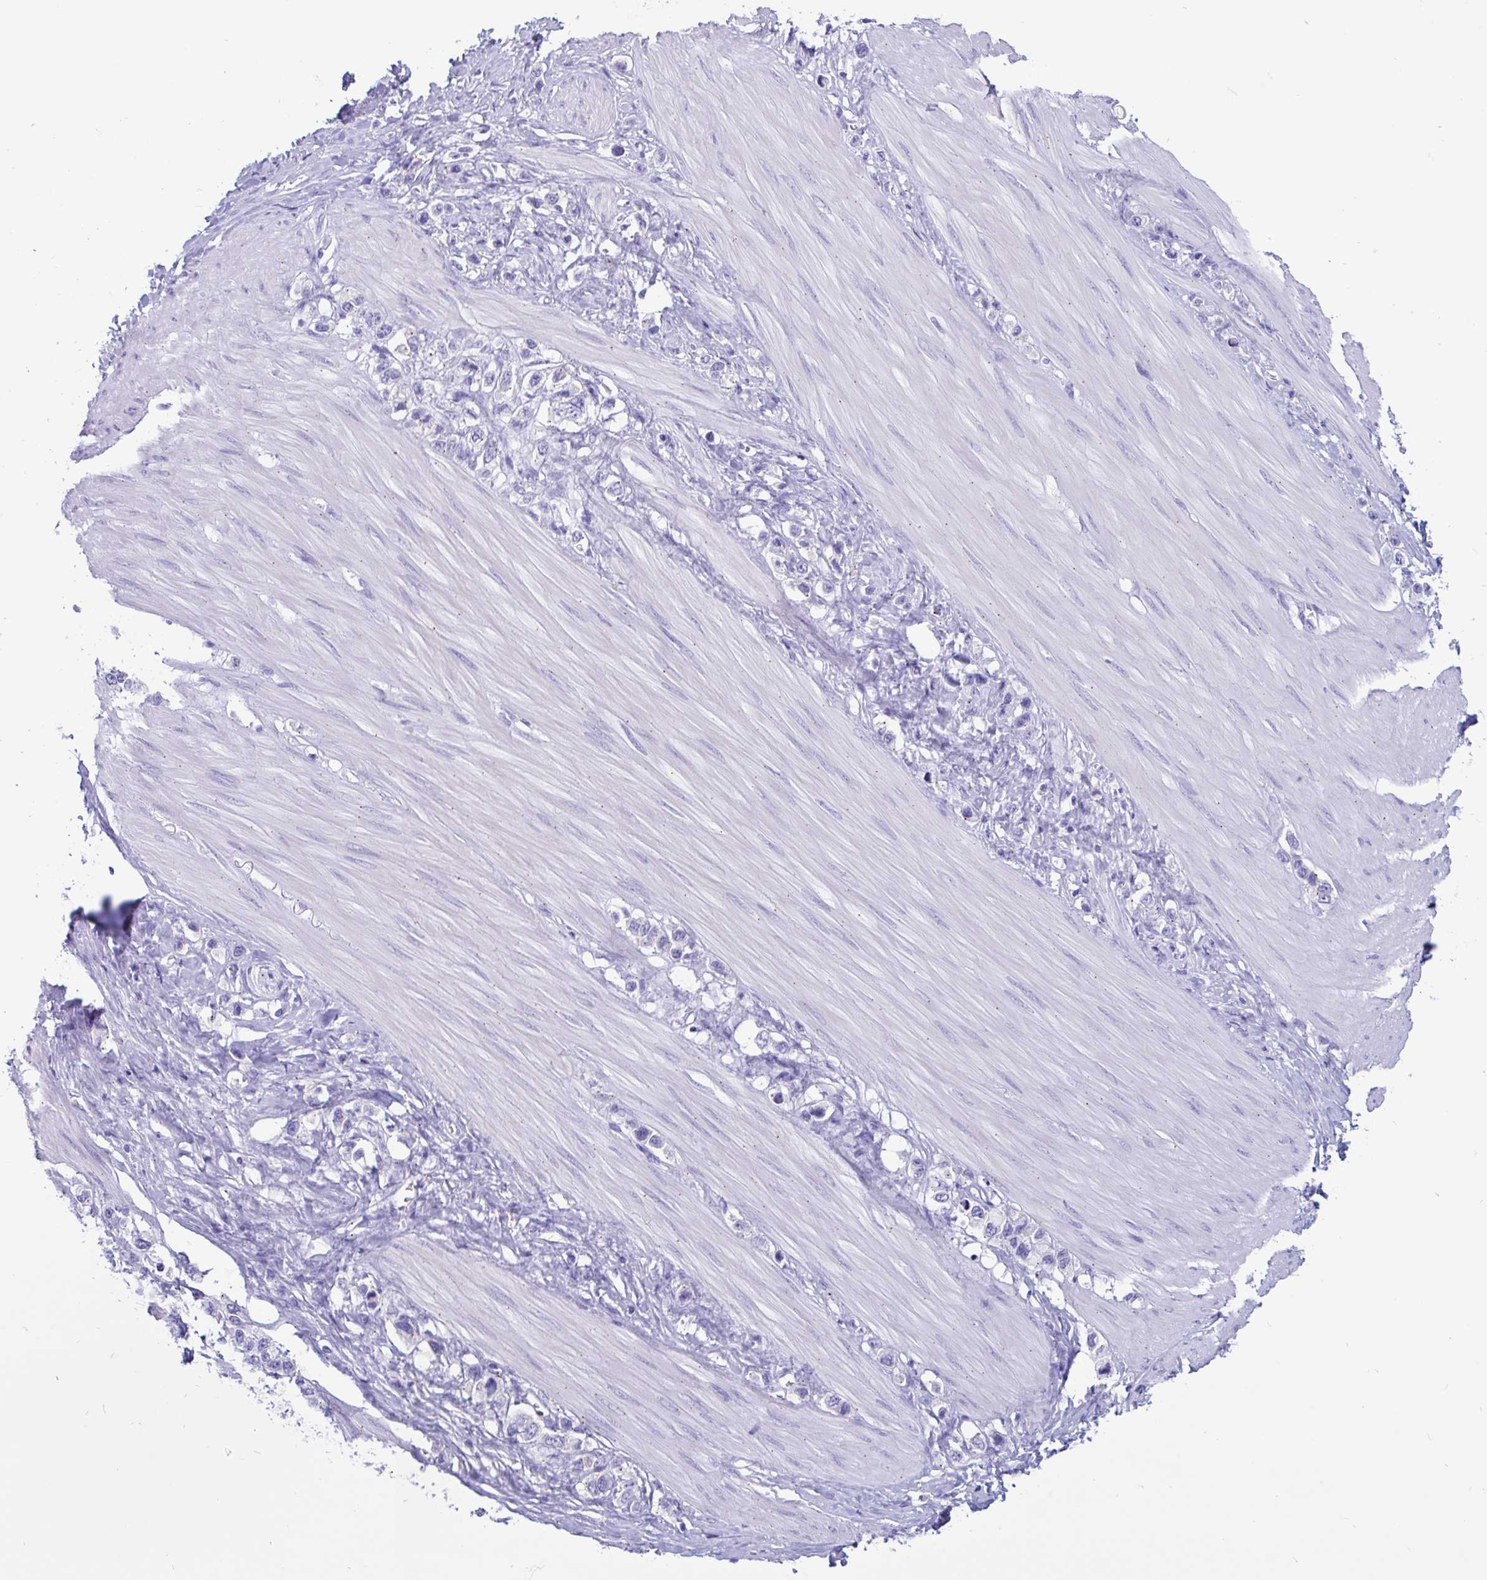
{"staining": {"intensity": "negative", "quantity": "none", "location": "none"}, "tissue": "stomach cancer", "cell_type": "Tumor cells", "image_type": "cancer", "snomed": [{"axis": "morphology", "description": "Adenocarcinoma, NOS"}, {"axis": "topography", "description": "Stomach"}], "caption": "Immunohistochemical staining of human stomach cancer (adenocarcinoma) shows no significant staining in tumor cells. (Stains: DAB immunohistochemistry with hematoxylin counter stain, Microscopy: brightfield microscopy at high magnification).", "gene": "RNASE3", "patient": {"sex": "female", "age": 65}}